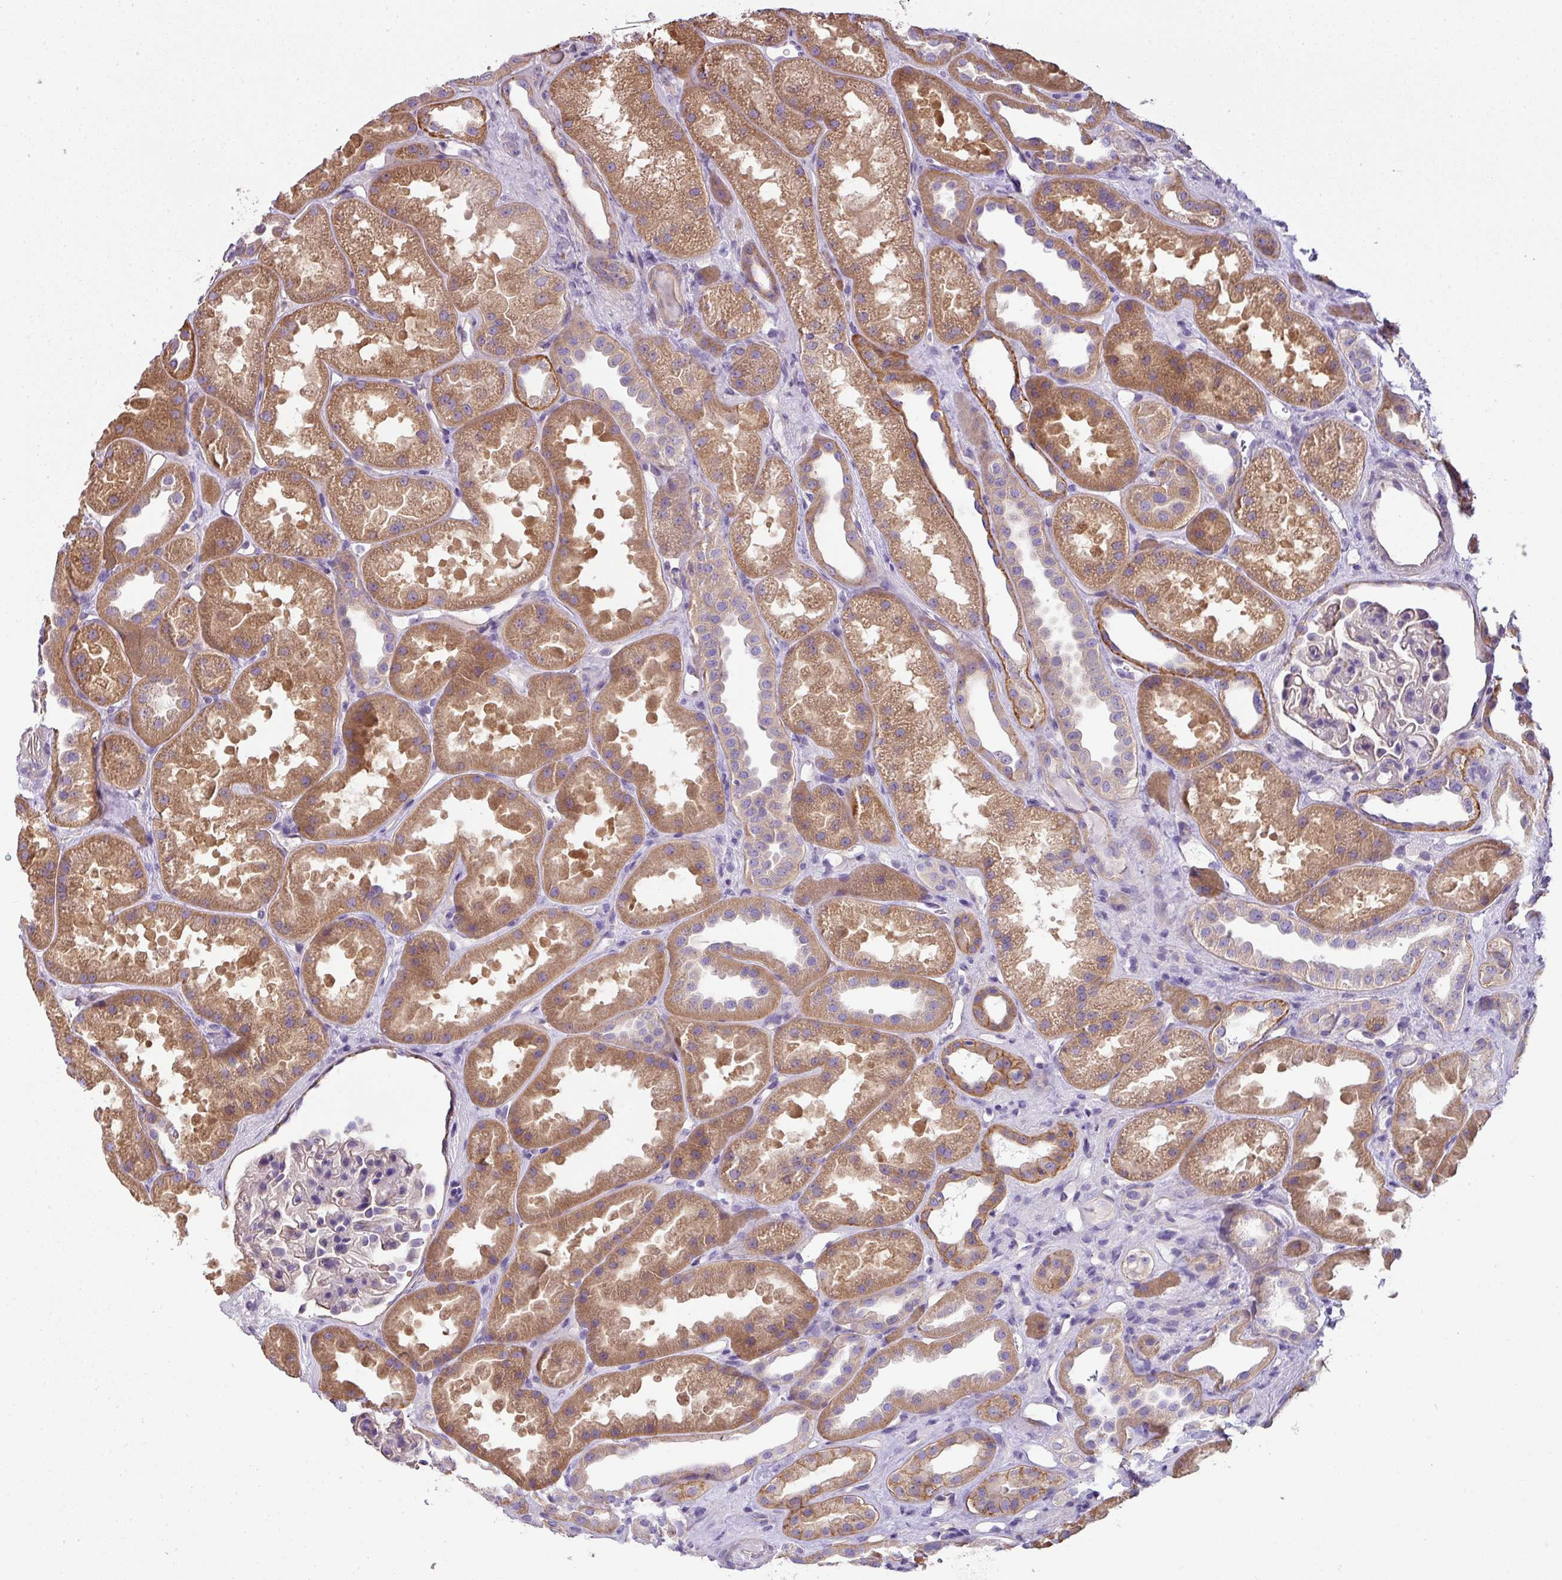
{"staining": {"intensity": "negative", "quantity": "none", "location": "none"}, "tissue": "kidney", "cell_type": "Cells in glomeruli", "image_type": "normal", "snomed": [{"axis": "morphology", "description": "Normal tissue, NOS"}, {"axis": "topography", "description": "Kidney"}], "caption": "Immunohistochemistry photomicrograph of unremarkable kidney: human kidney stained with DAB (3,3'-diaminobenzidine) demonstrates no significant protein positivity in cells in glomeruli.", "gene": "PALS2", "patient": {"sex": "male", "age": 61}}